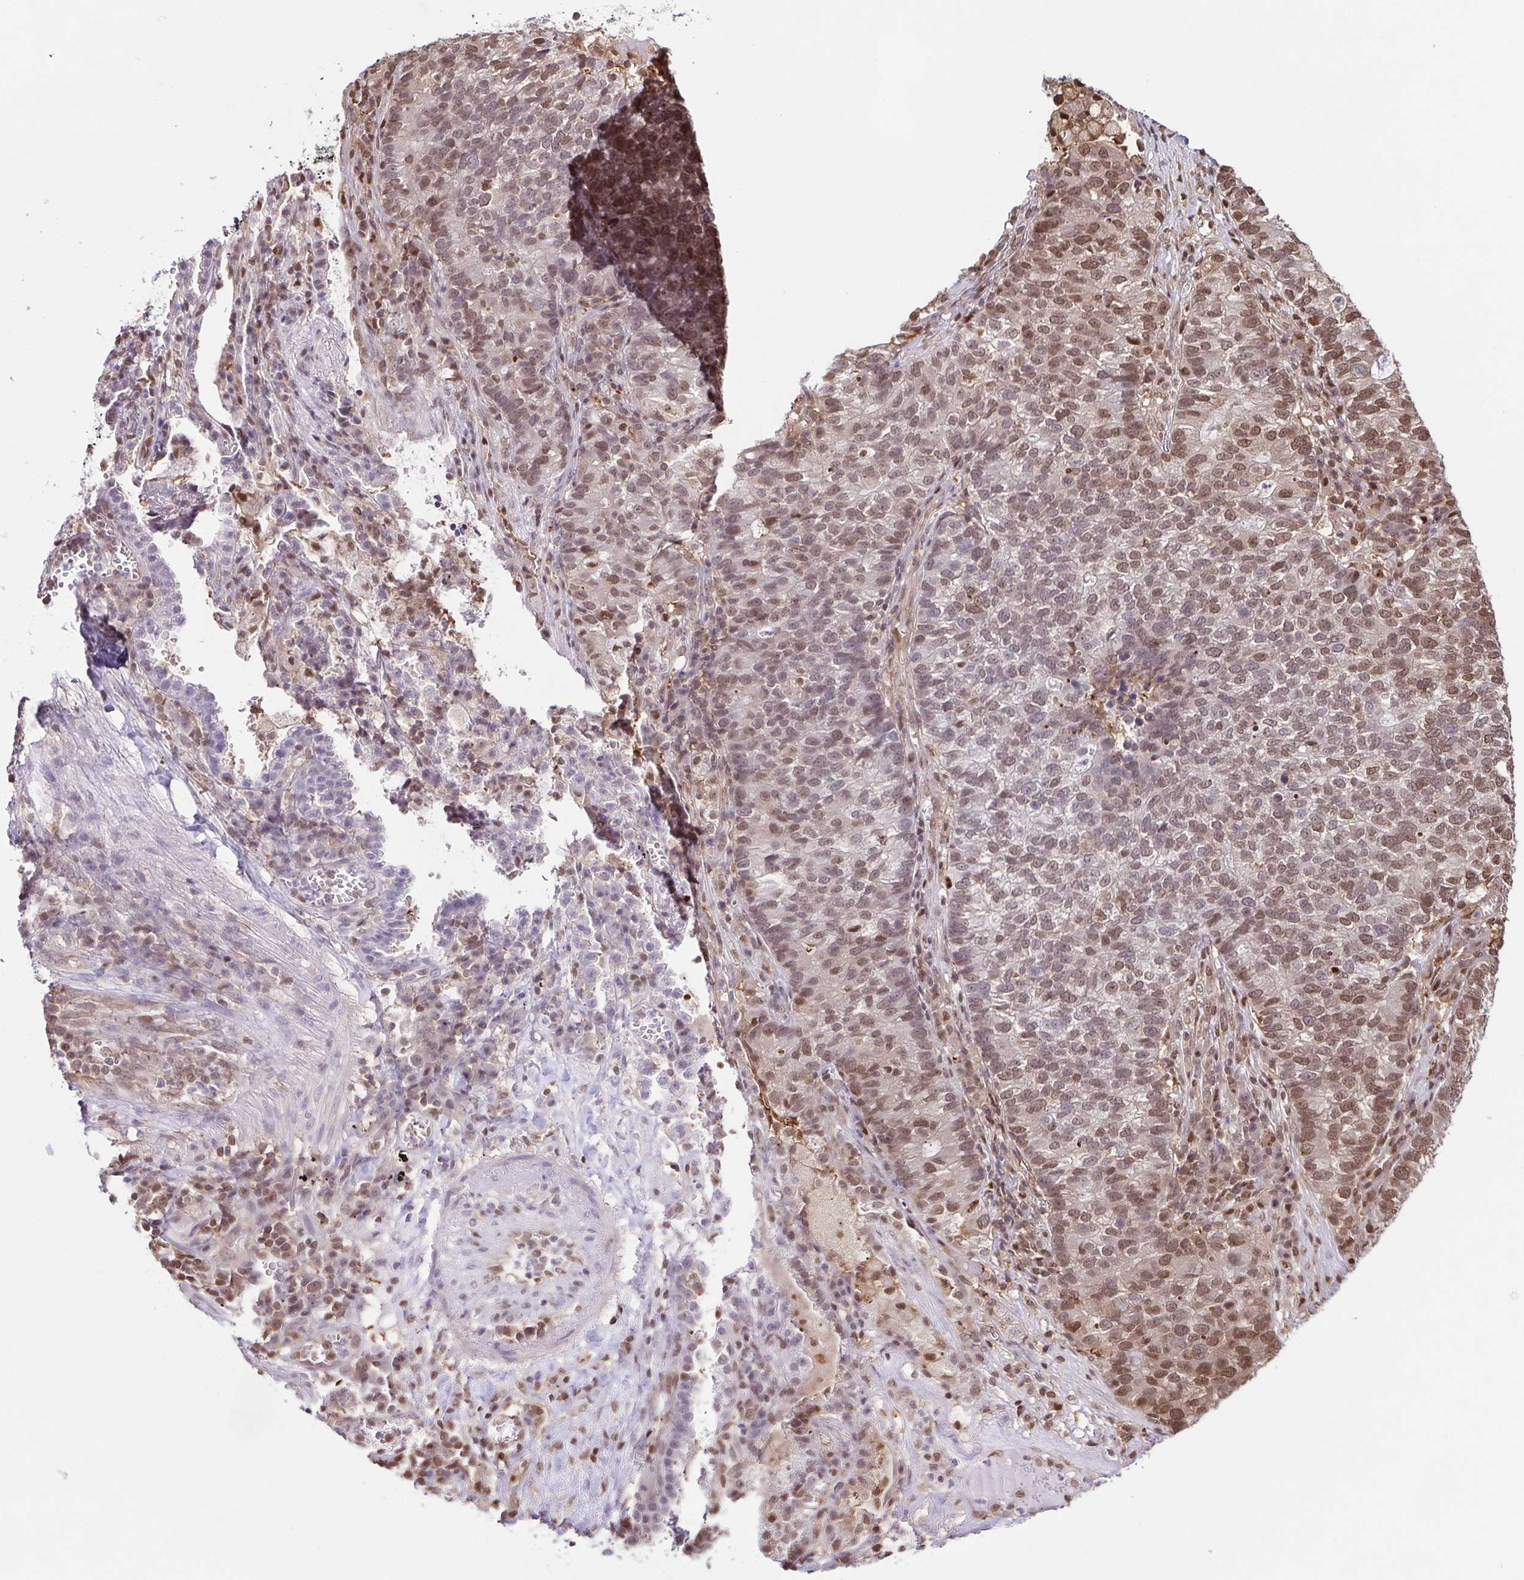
{"staining": {"intensity": "moderate", "quantity": ">75%", "location": "nuclear"}, "tissue": "lung cancer", "cell_type": "Tumor cells", "image_type": "cancer", "snomed": [{"axis": "morphology", "description": "Adenocarcinoma, NOS"}, {"axis": "topography", "description": "Lung"}], "caption": "A brown stain labels moderate nuclear positivity of a protein in lung cancer tumor cells. (Stains: DAB in brown, nuclei in blue, Microscopy: brightfield microscopy at high magnification).", "gene": "PSMB9", "patient": {"sex": "male", "age": 57}}